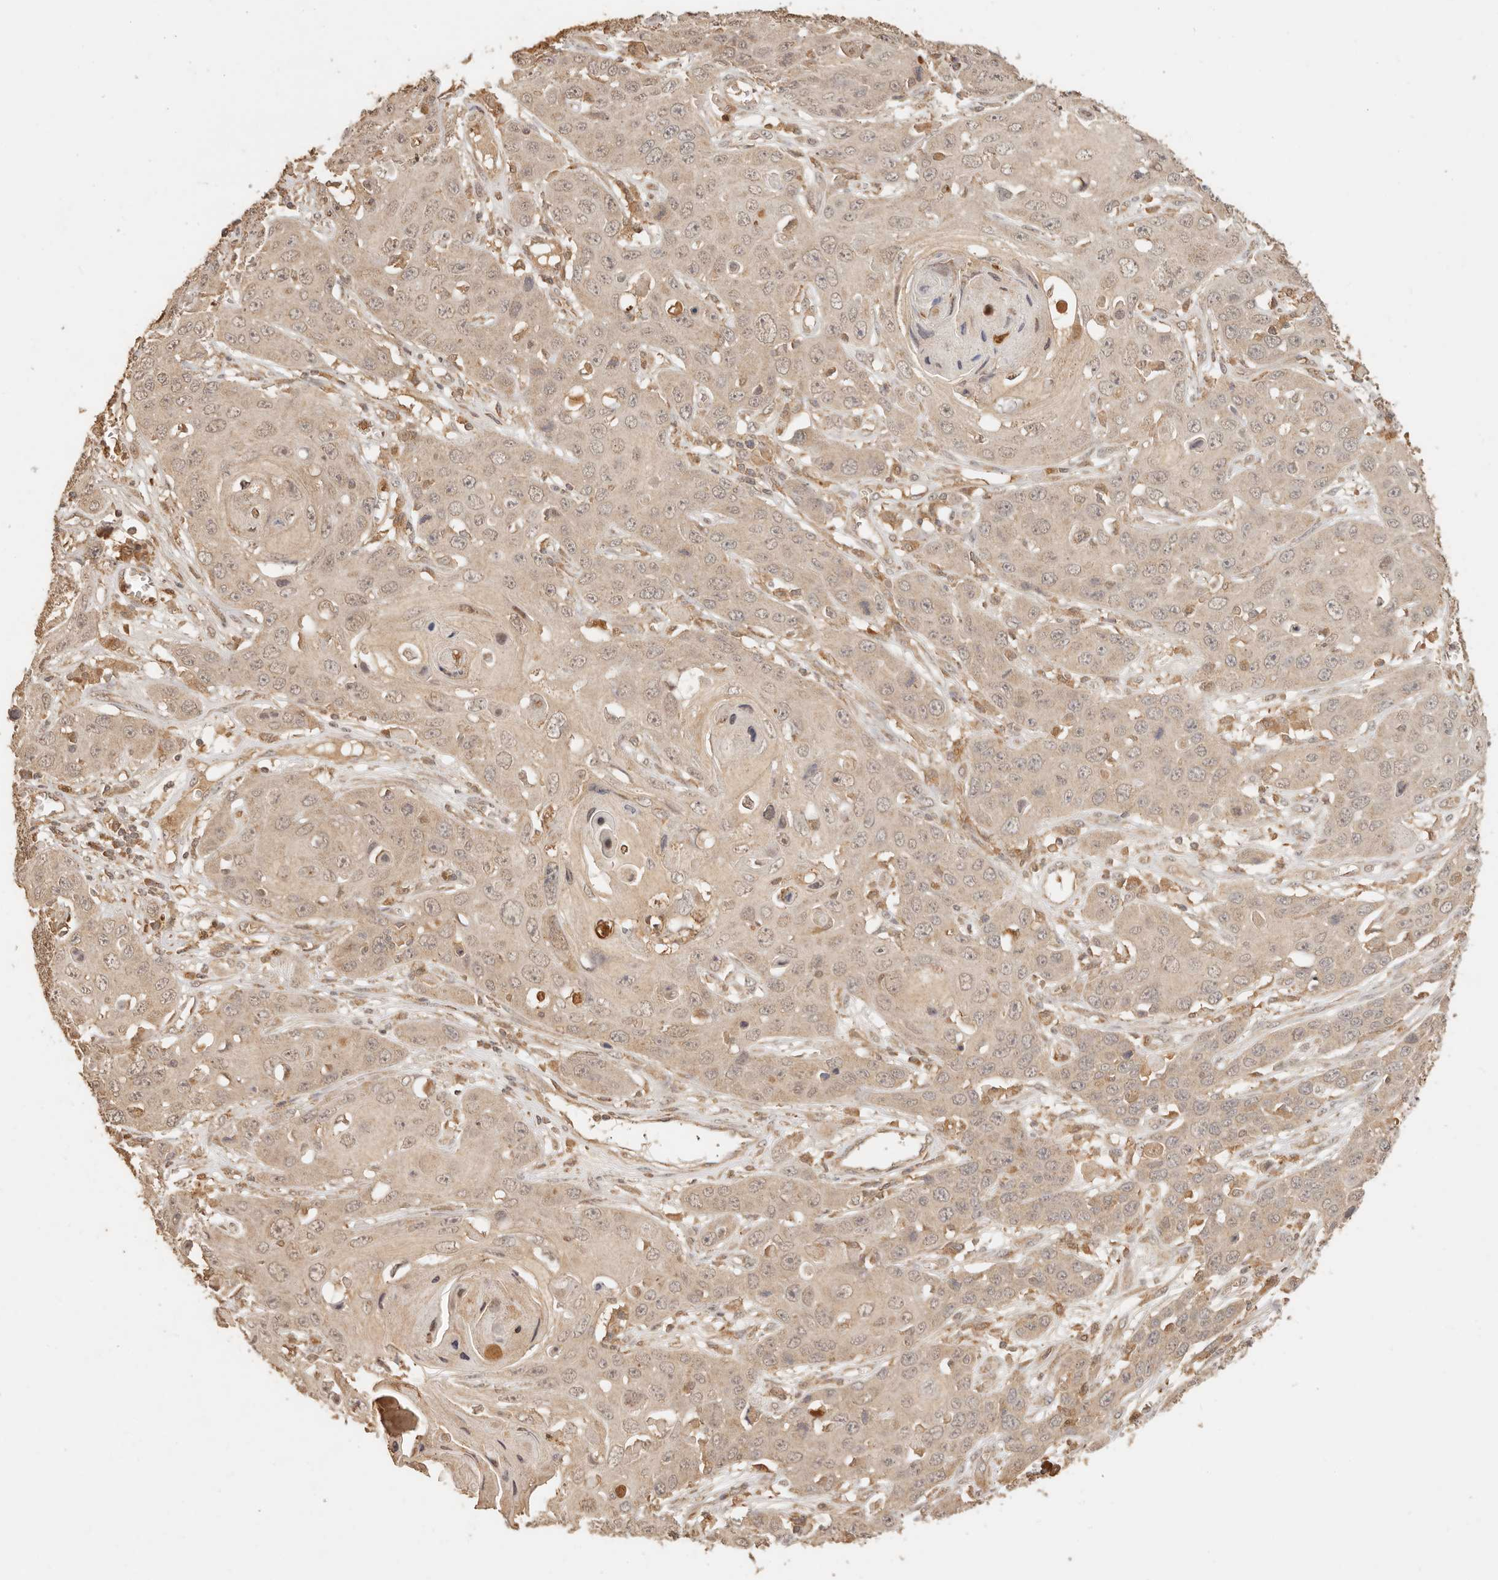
{"staining": {"intensity": "moderate", "quantity": "25%-75%", "location": "cytoplasmic/membranous,nuclear"}, "tissue": "skin cancer", "cell_type": "Tumor cells", "image_type": "cancer", "snomed": [{"axis": "morphology", "description": "Squamous cell carcinoma, NOS"}, {"axis": "topography", "description": "Skin"}], "caption": "Moderate cytoplasmic/membranous and nuclear positivity for a protein is appreciated in approximately 25%-75% of tumor cells of skin squamous cell carcinoma using immunohistochemistry.", "gene": "INTS11", "patient": {"sex": "male", "age": 55}}